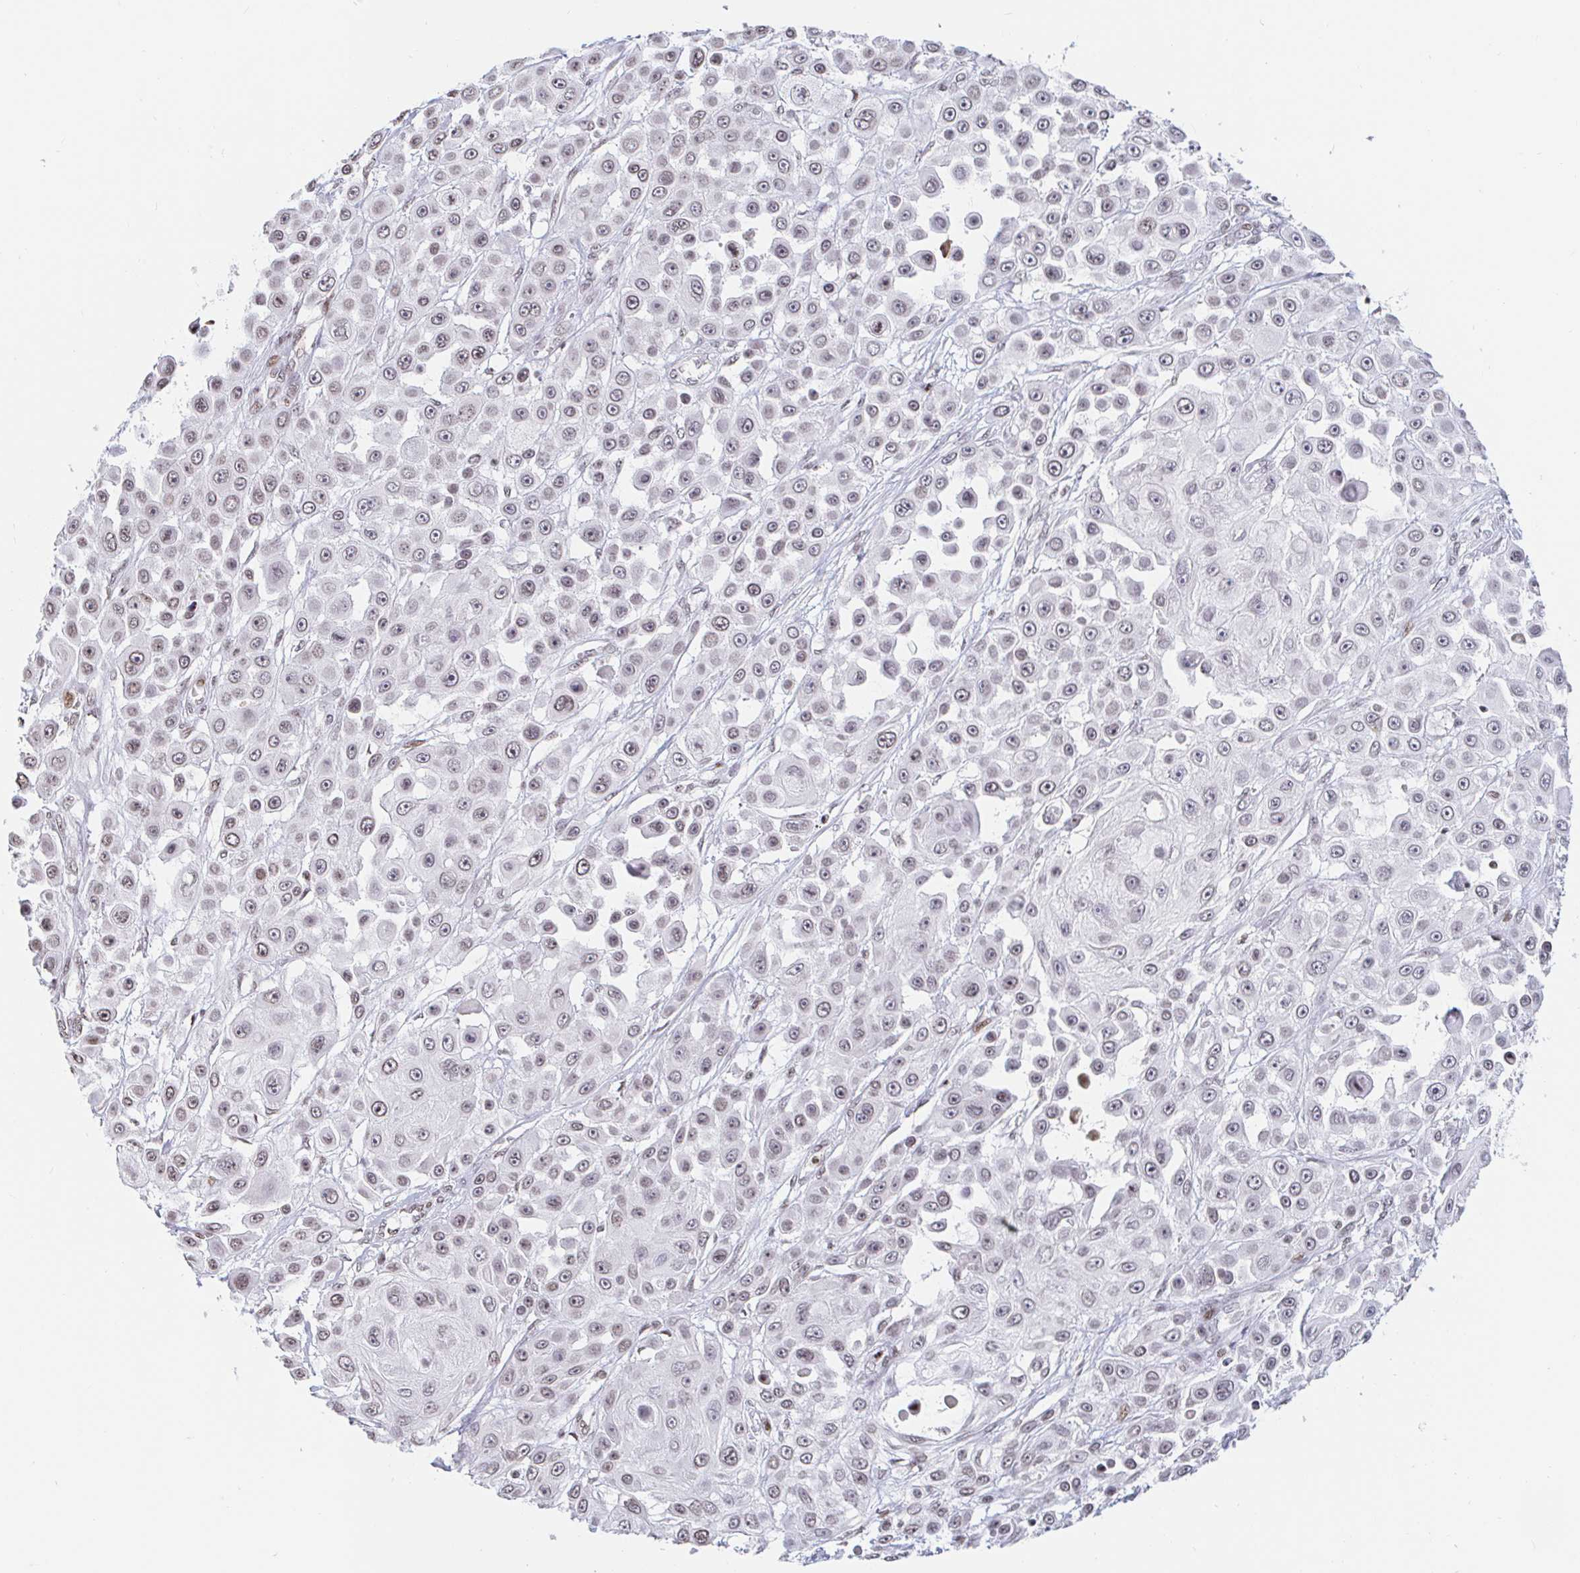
{"staining": {"intensity": "weak", "quantity": "25%-75%", "location": "nuclear"}, "tissue": "skin cancer", "cell_type": "Tumor cells", "image_type": "cancer", "snomed": [{"axis": "morphology", "description": "Squamous cell carcinoma, NOS"}, {"axis": "topography", "description": "Skin"}], "caption": "Skin cancer was stained to show a protein in brown. There is low levels of weak nuclear positivity in about 25%-75% of tumor cells. (DAB IHC, brown staining for protein, blue staining for nuclei).", "gene": "HOXC10", "patient": {"sex": "male", "age": 67}}